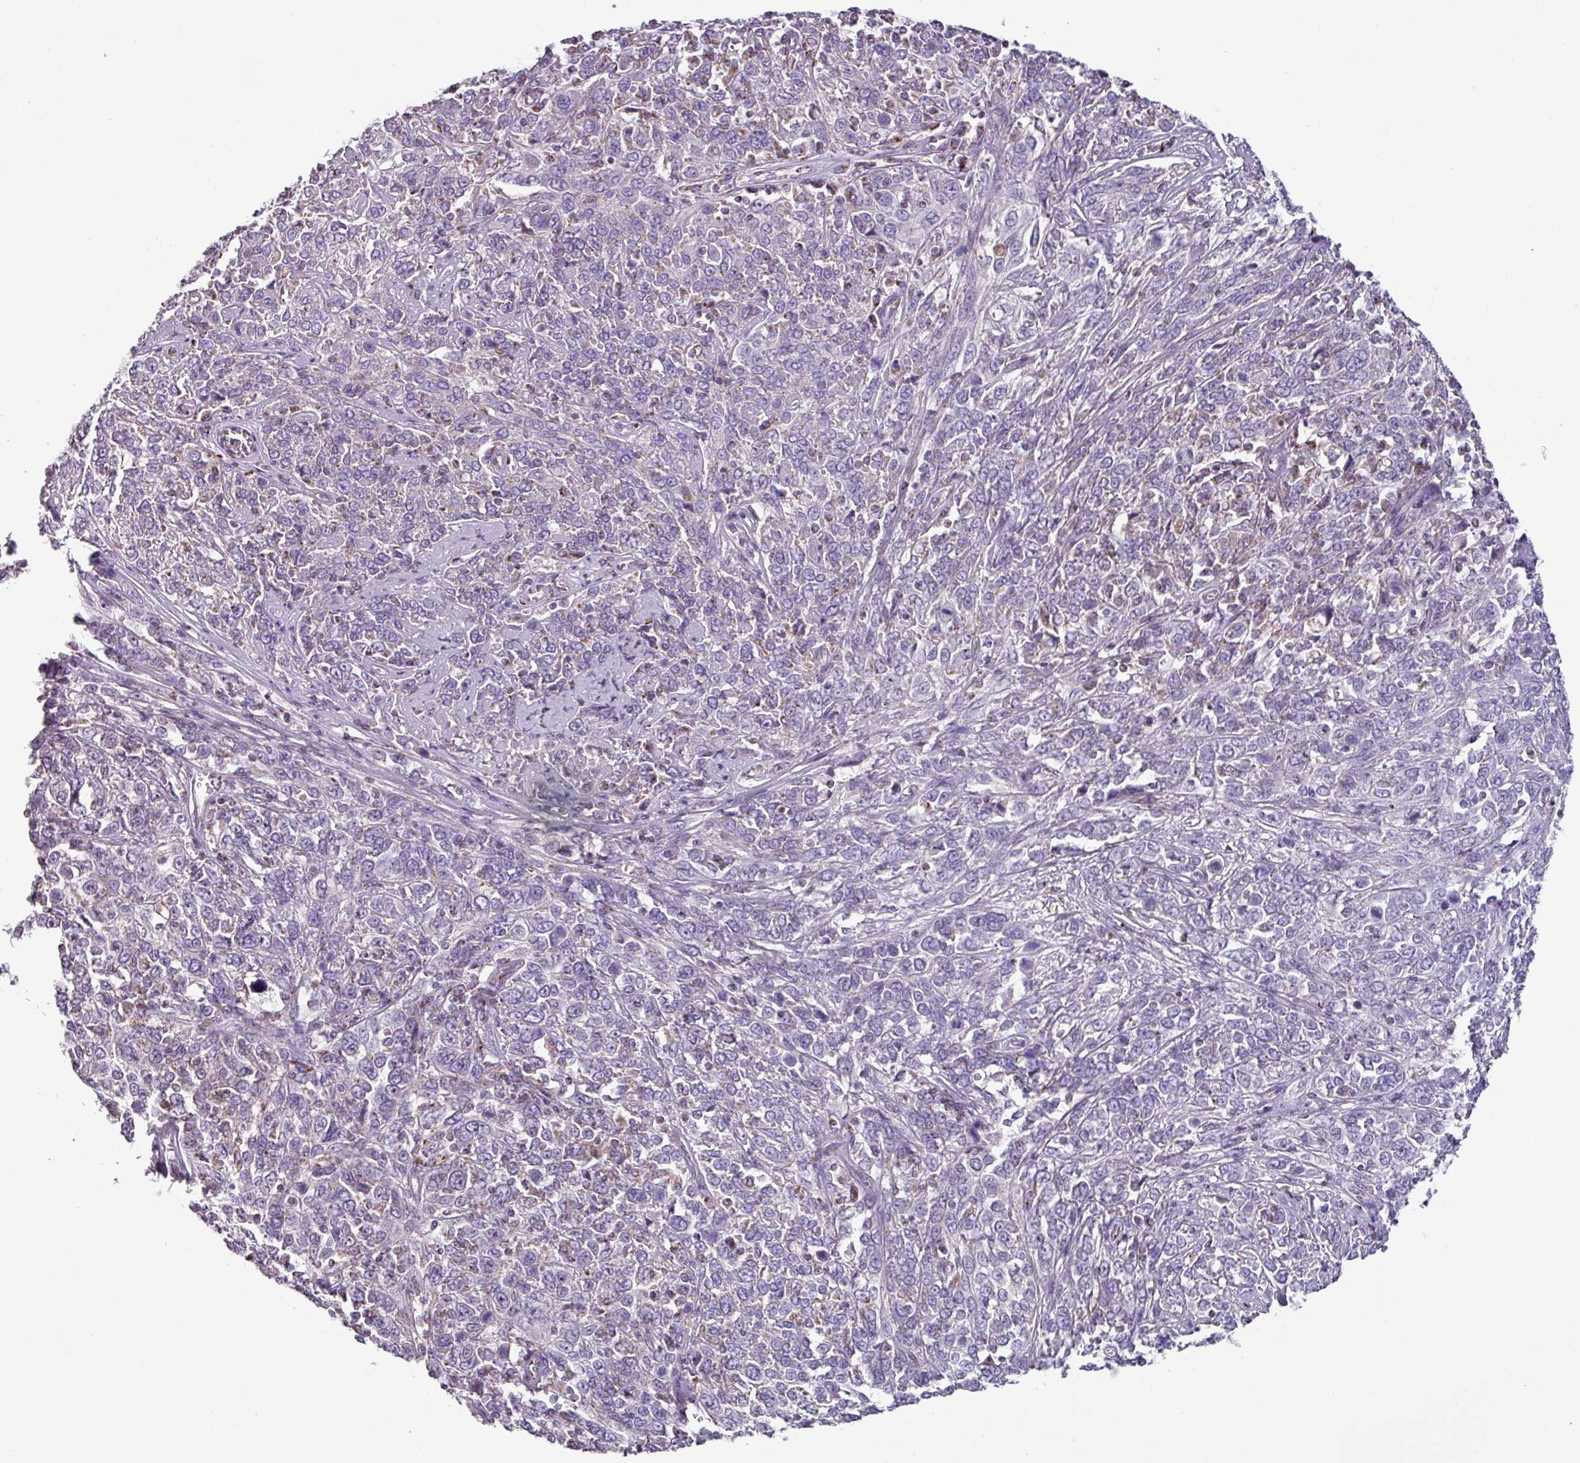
{"staining": {"intensity": "negative", "quantity": "none", "location": "none"}, "tissue": "cervical cancer", "cell_type": "Tumor cells", "image_type": "cancer", "snomed": [{"axis": "morphology", "description": "Squamous cell carcinoma, NOS"}, {"axis": "topography", "description": "Cervix"}], "caption": "A micrograph of human cervical cancer (squamous cell carcinoma) is negative for staining in tumor cells. (Brightfield microscopy of DAB immunohistochemistry (IHC) at high magnification).", "gene": "MT-ND4", "patient": {"sex": "female", "age": 46}}